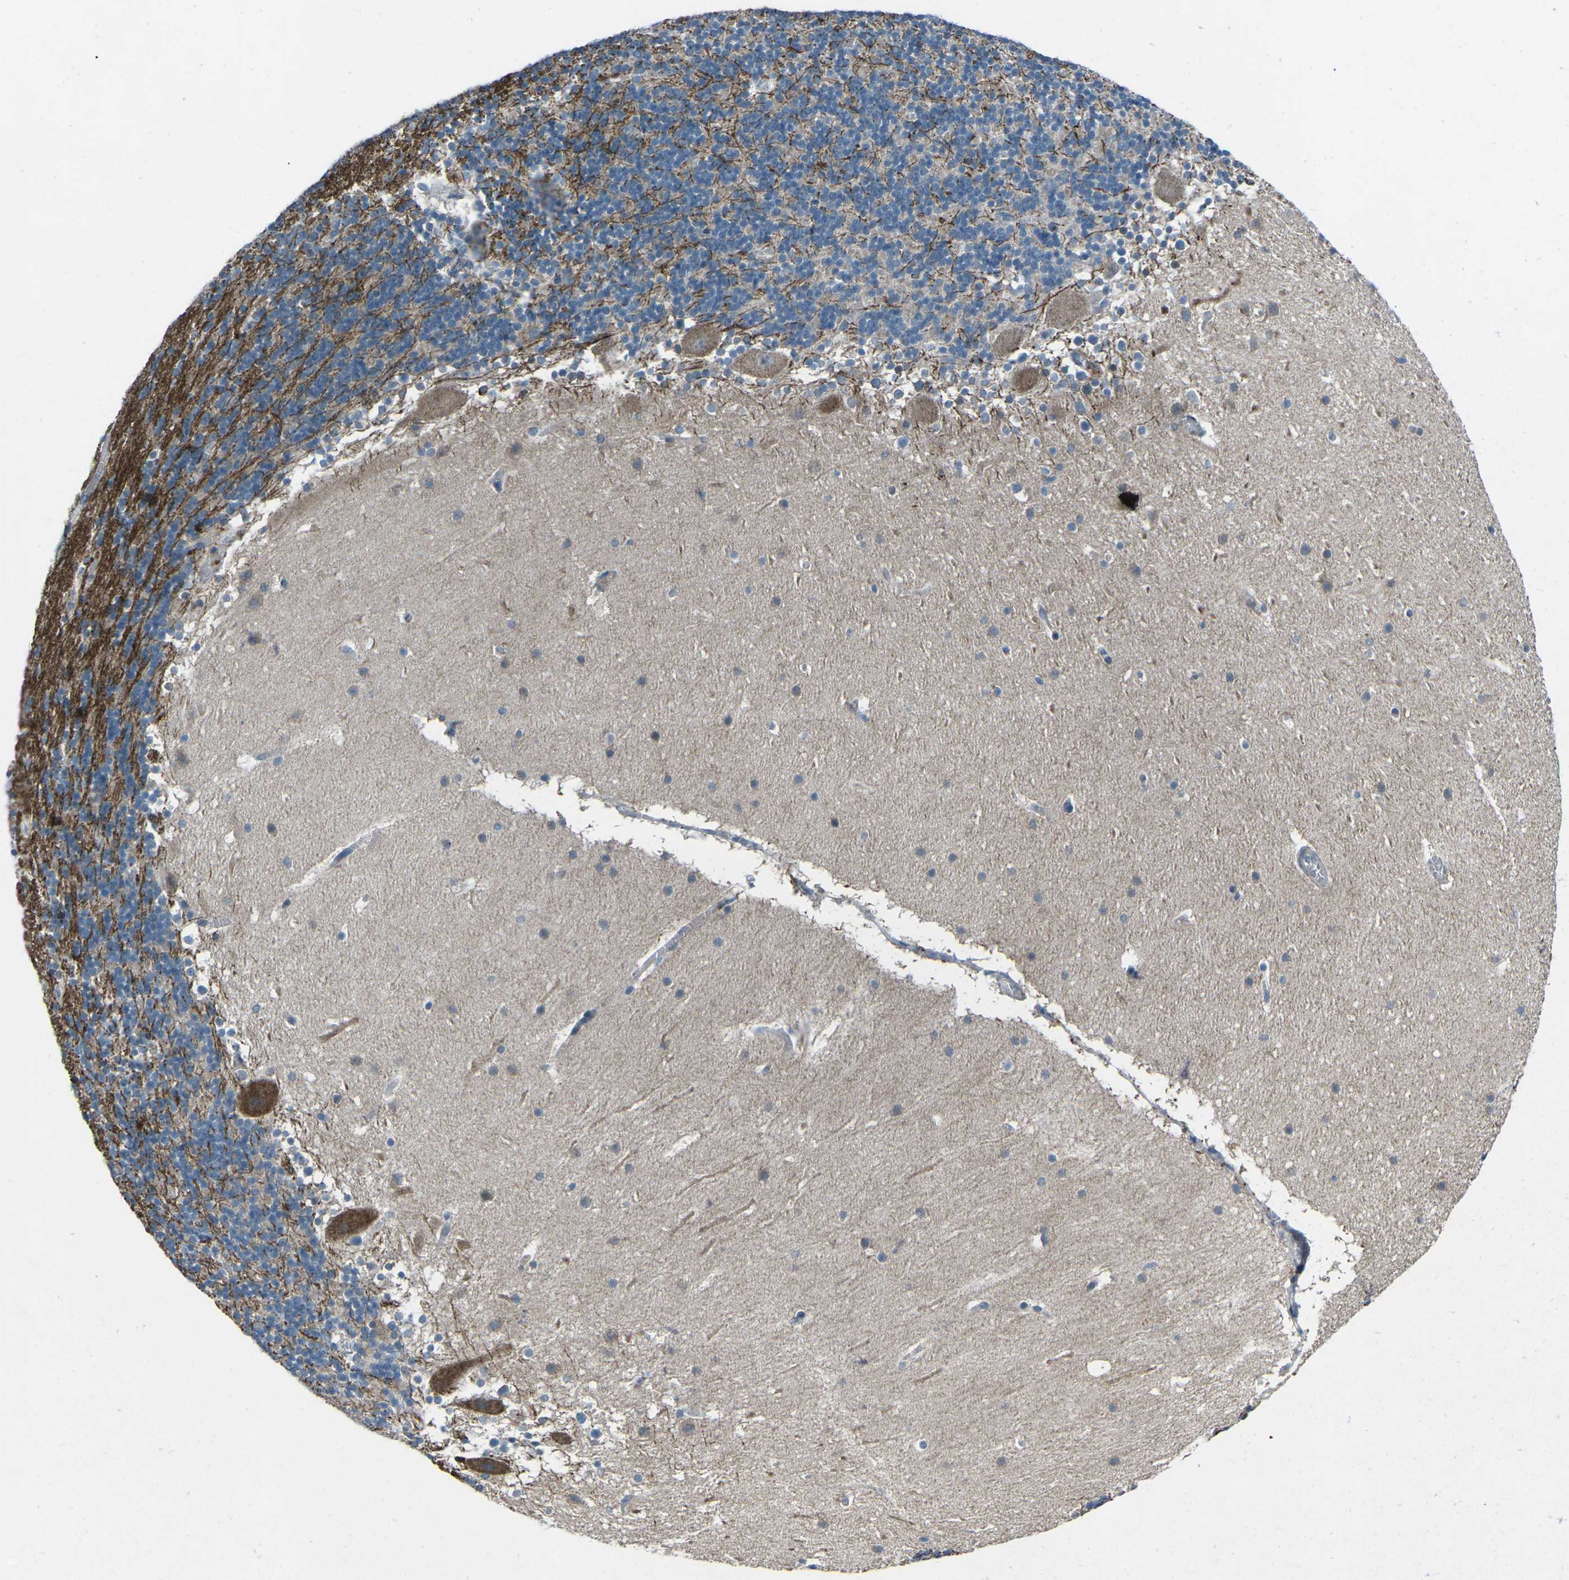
{"staining": {"intensity": "negative", "quantity": "none", "location": "none"}, "tissue": "cerebellum", "cell_type": "Cells in granular layer", "image_type": "normal", "snomed": [{"axis": "morphology", "description": "Normal tissue, NOS"}, {"axis": "topography", "description": "Cerebellum"}], "caption": "A high-resolution histopathology image shows IHC staining of benign cerebellum, which exhibits no significant positivity in cells in granular layer.", "gene": "CDK16", "patient": {"sex": "male", "age": 45}}